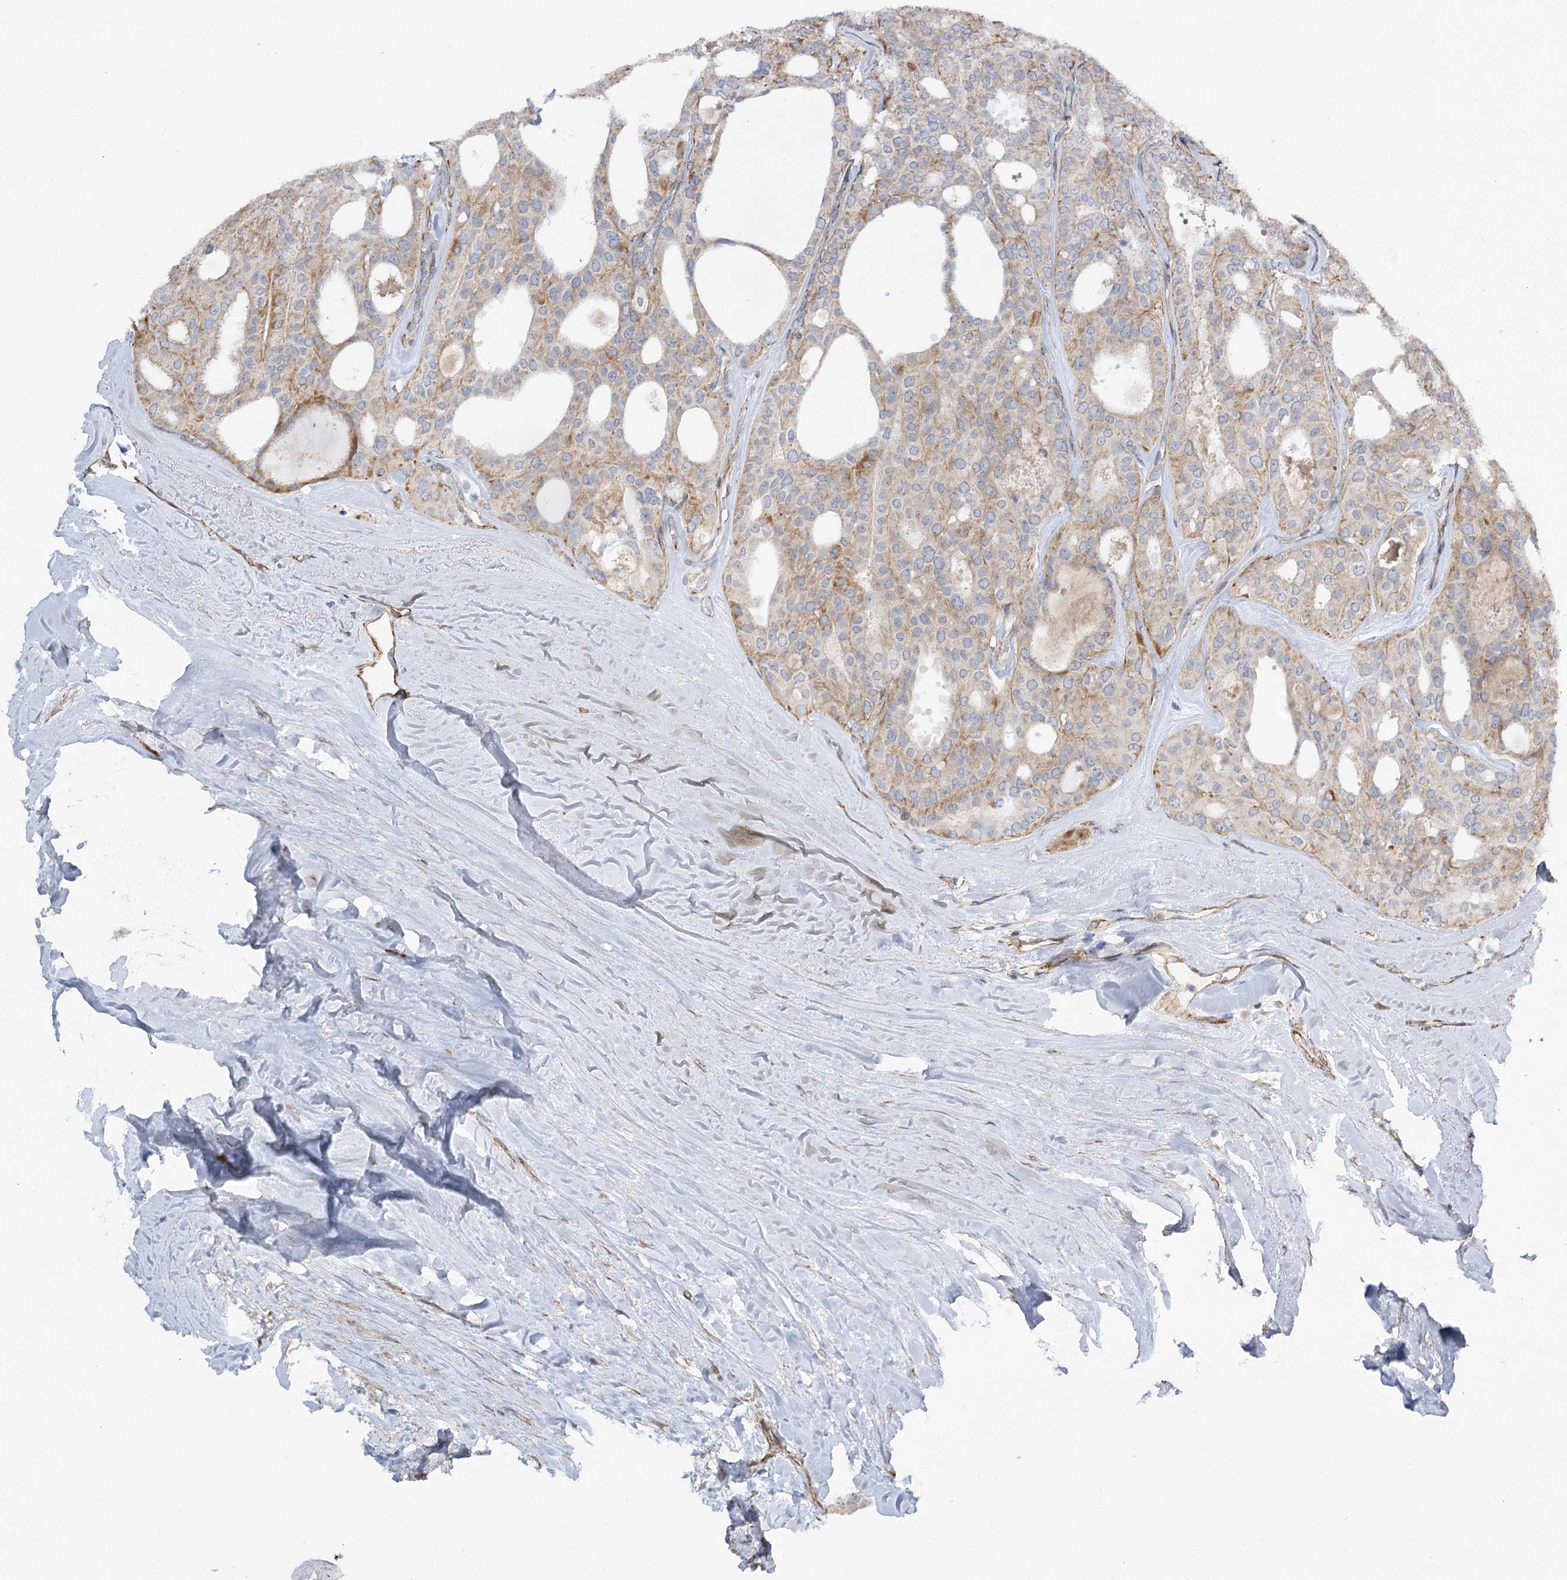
{"staining": {"intensity": "moderate", "quantity": "<25%", "location": "cytoplasmic/membranous"}, "tissue": "thyroid cancer", "cell_type": "Tumor cells", "image_type": "cancer", "snomed": [{"axis": "morphology", "description": "Follicular adenoma carcinoma, NOS"}, {"axis": "topography", "description": "Thyroid gland"}], "caption": "This photomicrograph exhibits thyroid follicular adenoma carcinoma stained with IHC to label a protein in brown. The cytoplasmic/membranous of tumor cells show moderate positivity for the protein. Nuclei are counter-stained blue.", "gene": "KIAA0825", "patient": {"sex": "male", "age": 75}}